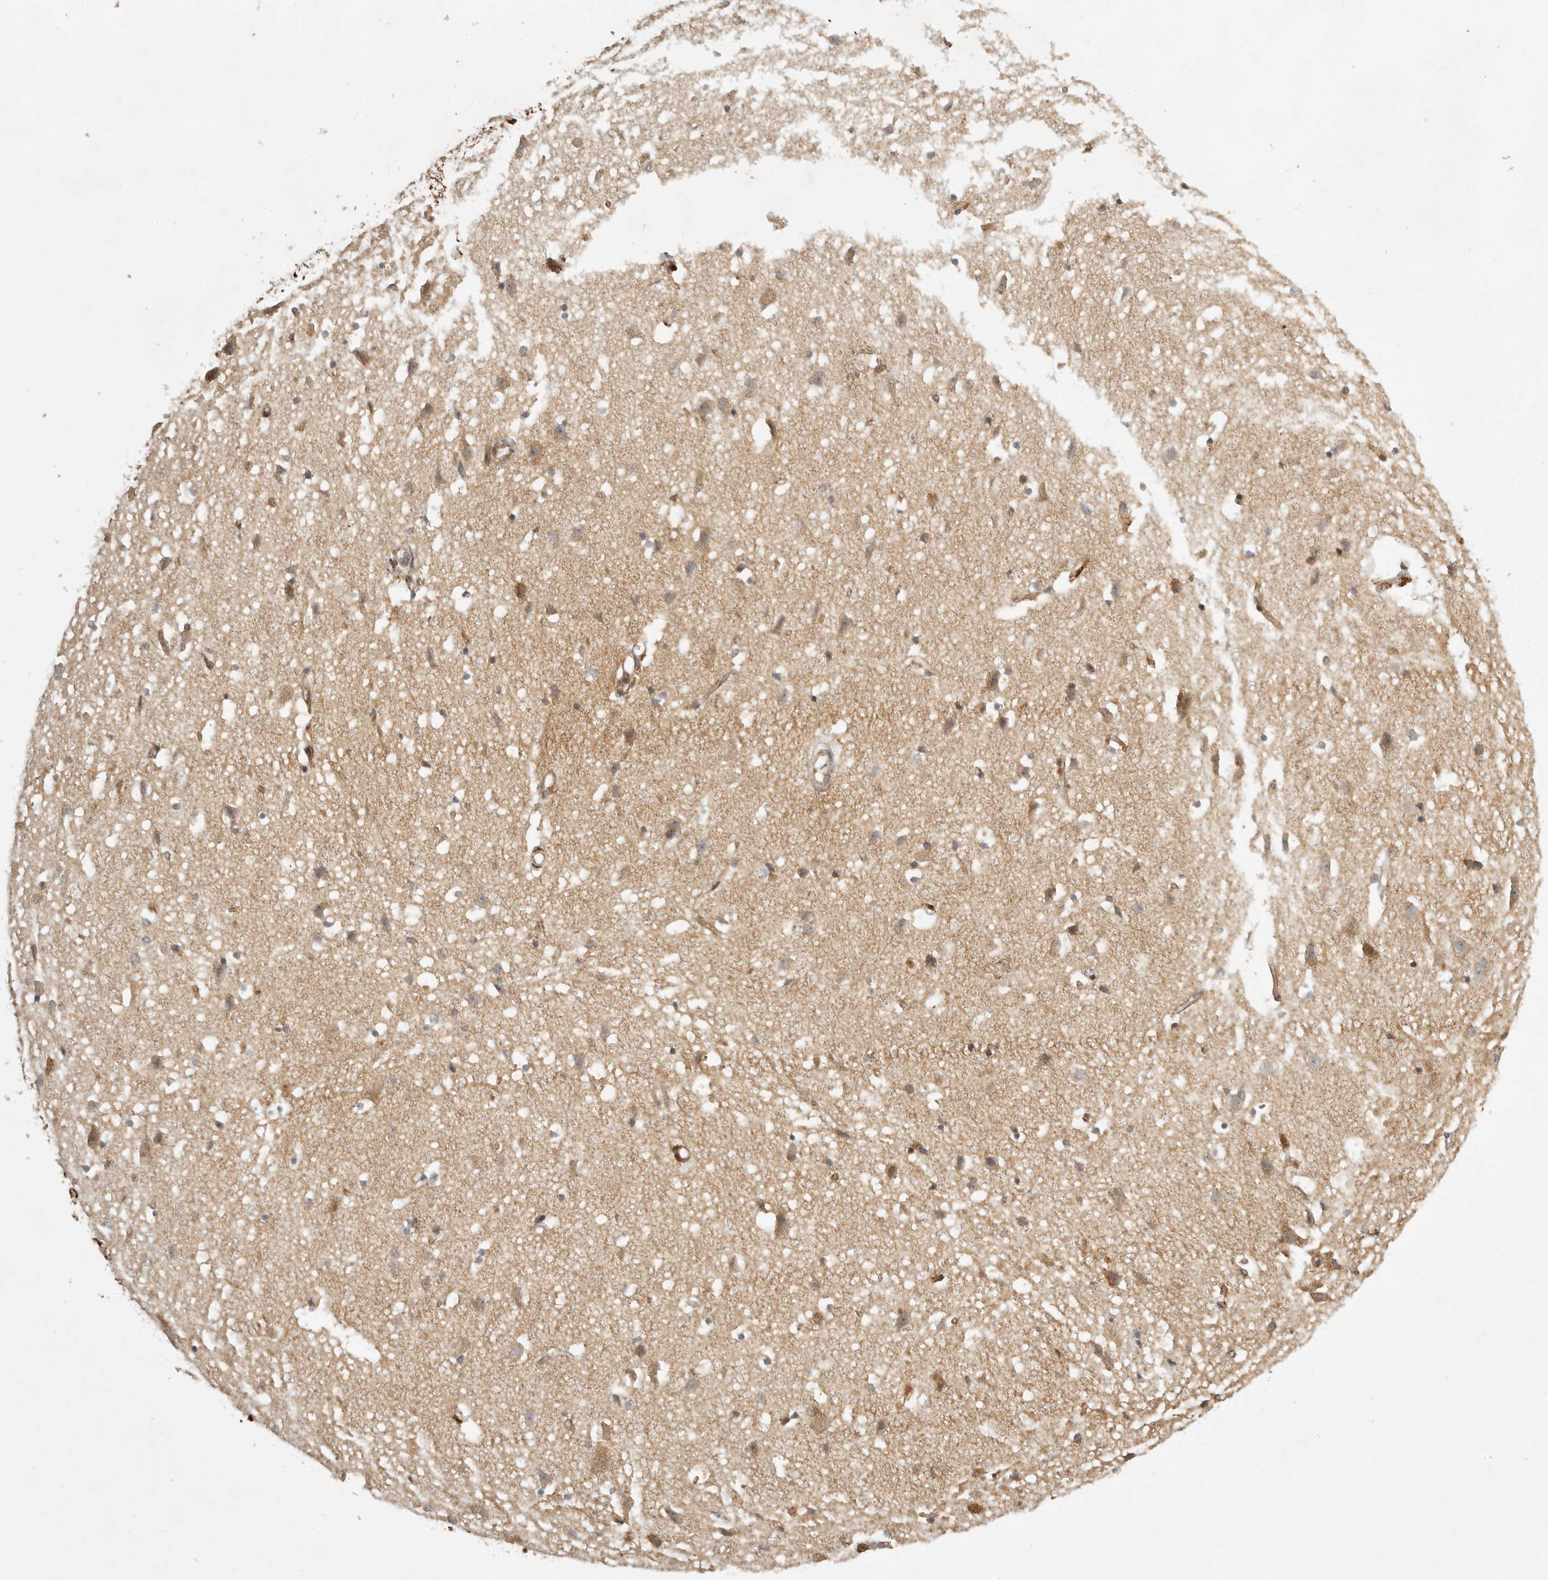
{"staining": {"intensity": "moderate", "quantity": "25%-75%", "location": "cytoplasmic/membranous"}, "tissue": "cerebral cortex", "cell_type": "Endothelial cells", "image_type": "normal", "snomed": [{"axis": "morphology", "description": "Normal tissue, NOS"}, {"axis": "topography", "description": "Cerebral cortex"}], "caption": "Cerebral cortex stained for a protein demonstrates moderate cytoplasmic/membranous positivity in endothelial cells. The staining is performed using DAB brown chromogen to label protein expression. The nuclei are counter-stained blue using hematoxylin.", "gene": "NARS2", "patient": {"sex": "male", "age": 54}}